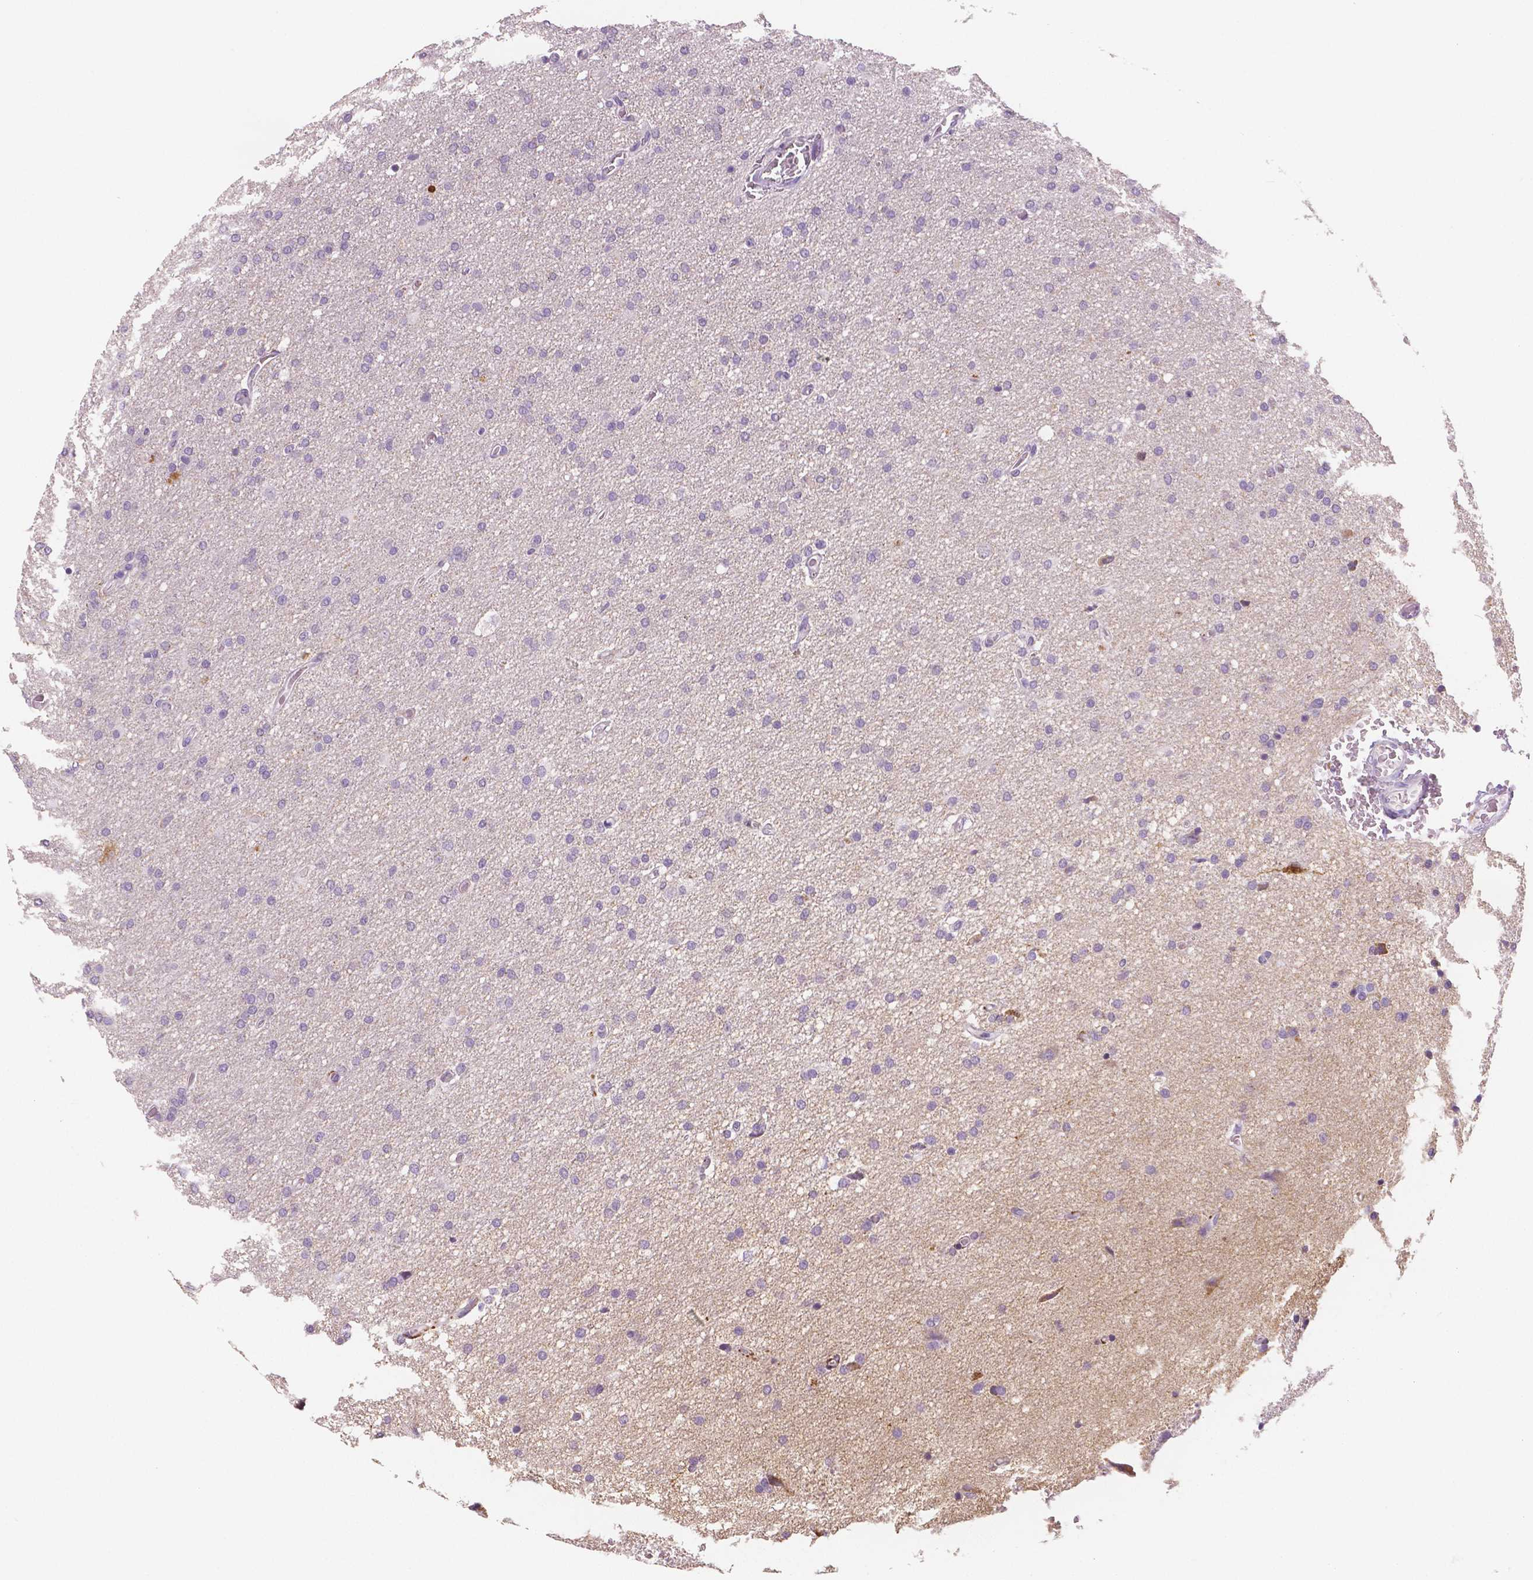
{"staining": {"intensity": "negative", "quantity": "none", "location": "none"}, "tissue": "glioma", "cell_type": "Tumor cells", "image_type": "cancer", "snomed": [{"axis": "morphology", "description": "Glioma, malignant, High grade"}, {"axis": "topography", "description": "Cerebral cortex"}], "caption": "High magnification brightfield microscopy of malignant glioma (high-grade) stained with DAB (3,3'-diaminobenzidine) (brown) and counterstained with hematoxylin (blue): tumor cells show no significant staining.", "gene": "TSPAN7", "patient": {"sex": "male", "age": 70}}